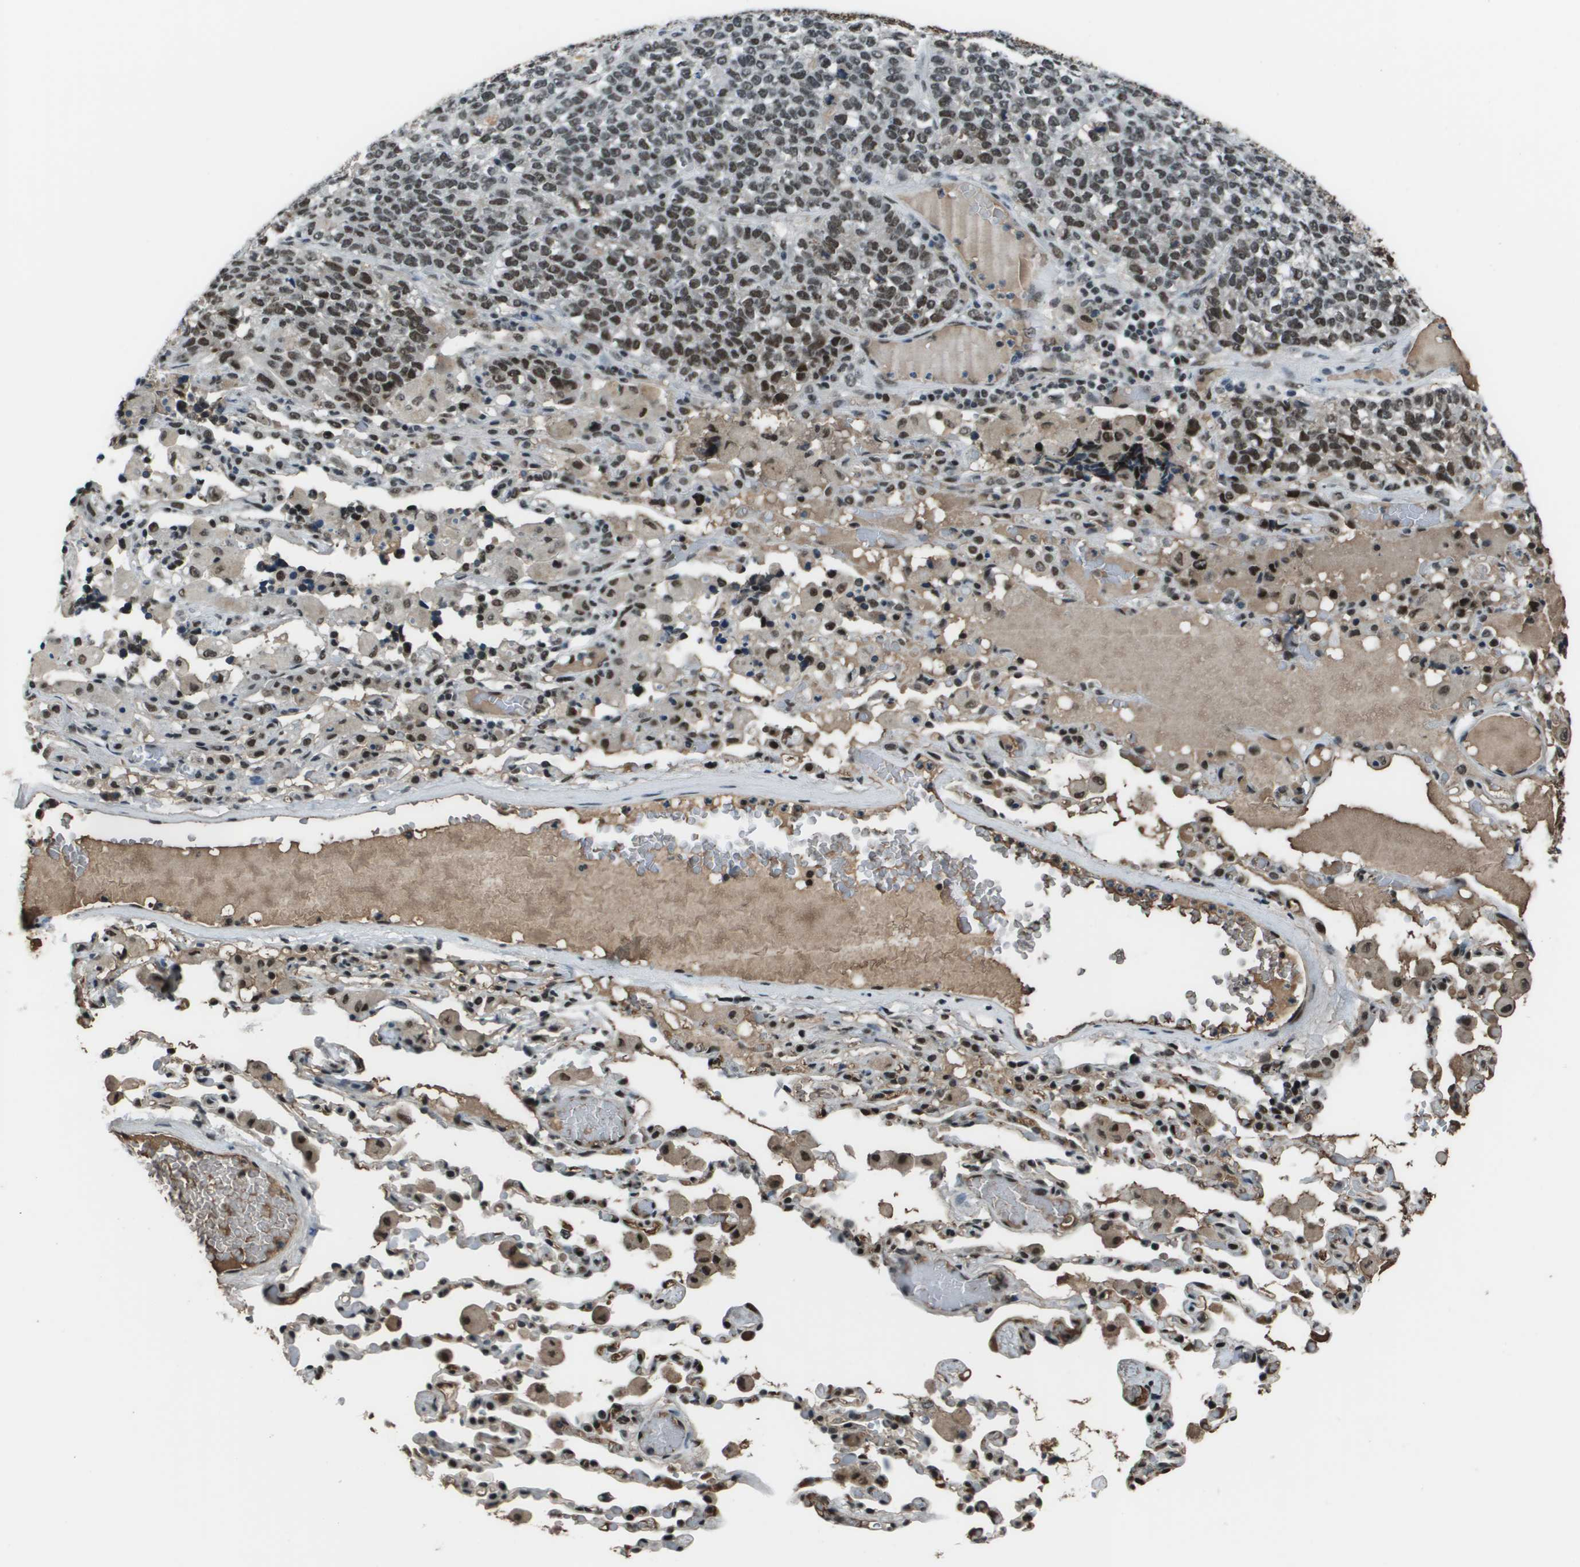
{"staining": {"intensity": "moderate", "quantity": ">75%", "location": "nuclear"}, "tissue": "lung cancer", "cell_type": "Tumor cells", "image_type": "cancer", "snomed": [{"axis": "morphology", "description": "Adenocarcinoma, NOS"}, {"axis": "topography", "description": "Lung"}], "caption": "Immunohistochemistry (IHC) (DAB (3,3'-diaminobenzidine)) staining of lung cancer (adenocarcinoma) reveals moderate nuclear protein staining in about >75% of tumor cells.", "gene": "THRAP3", "patient": {"sex": "male", "age": 49}}